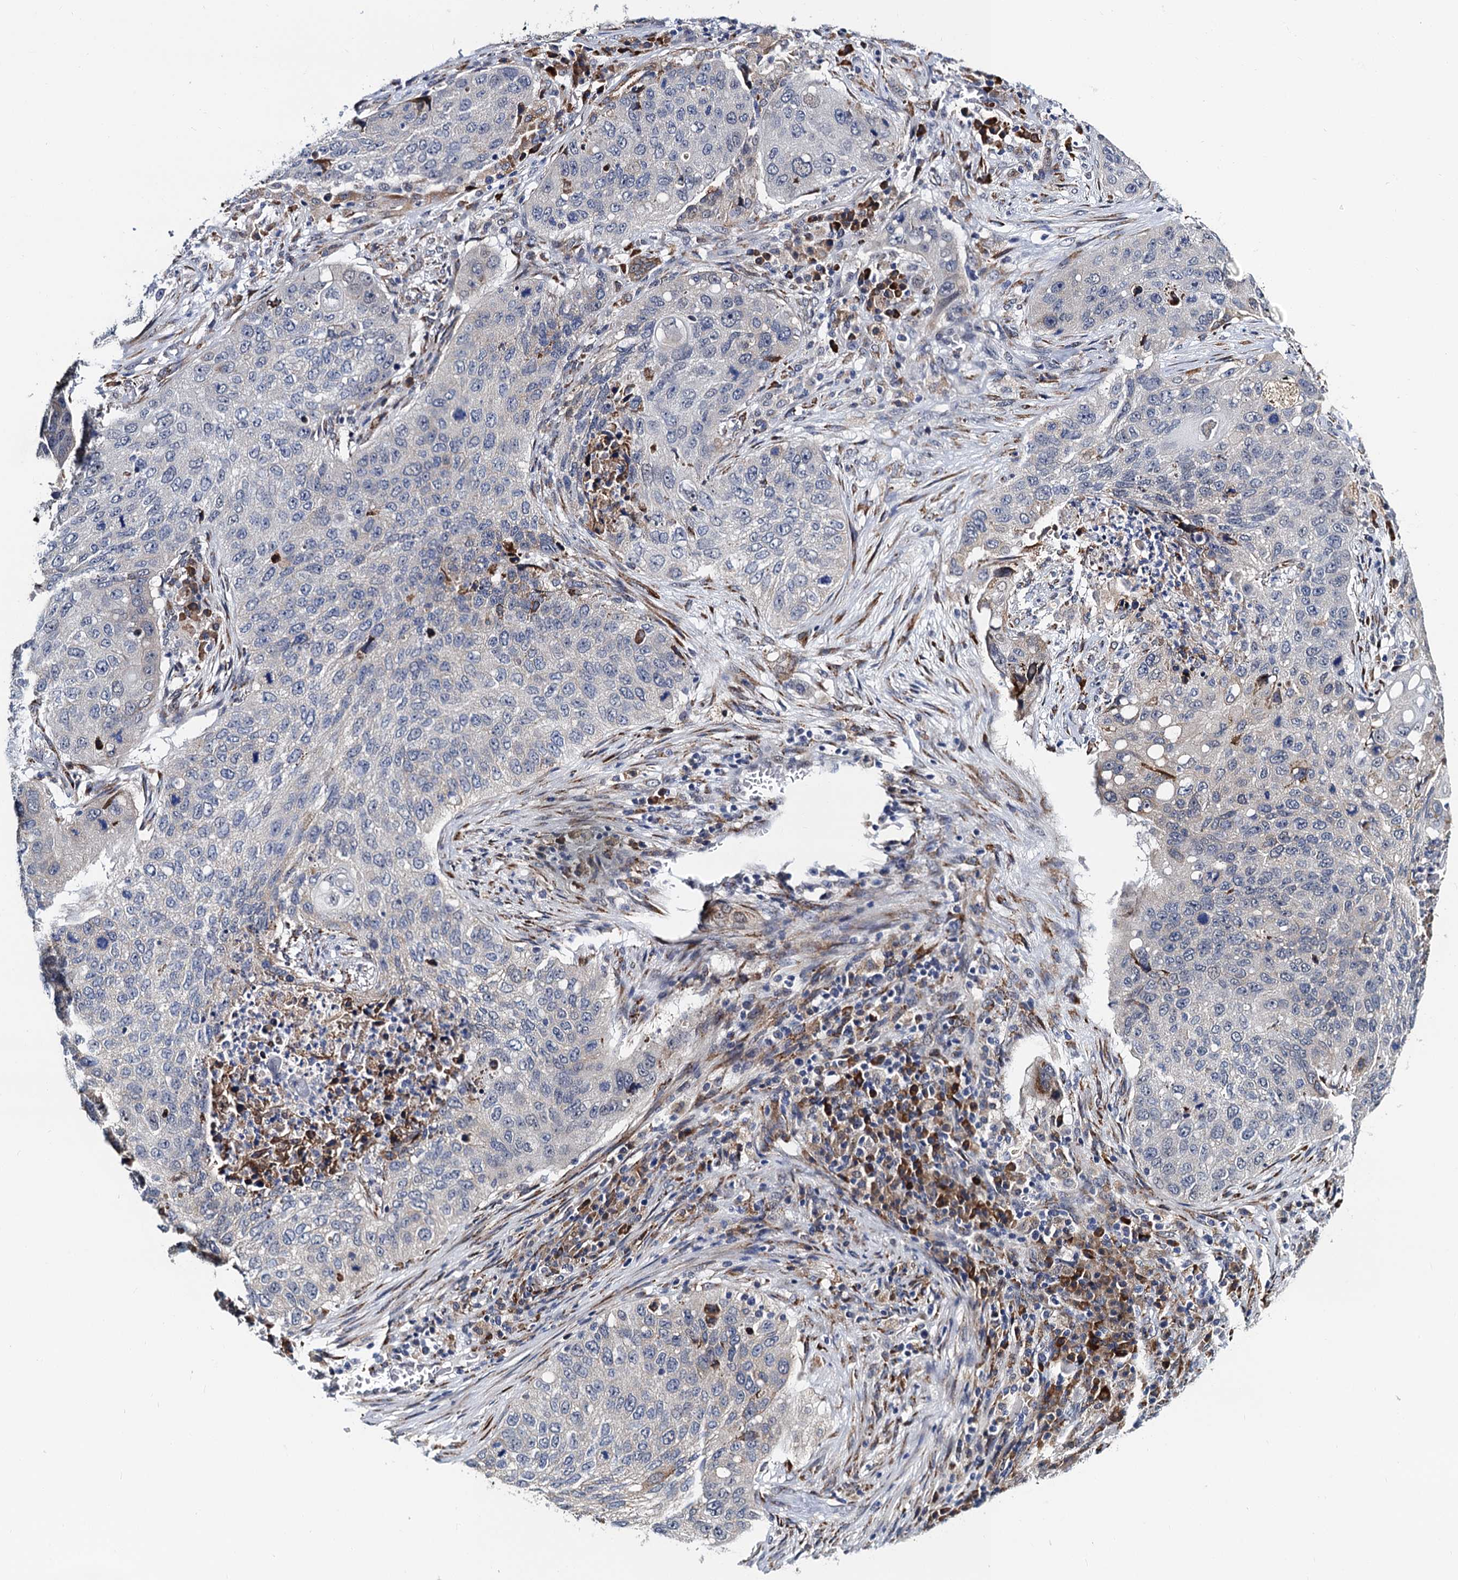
{"staining": {"intensity": "negative", "quantity": "none", "location": "none"}, "tissue": "lung cancer", "cell_type": "Tumor cells", "image_type": "cancer", "snomed": [{"axis": "morphology", "description": "Squamous cell carcinoma, NOS"}, {"axis": "topography", "description": "Lung"}], "caption": "IHC photomicrograph of human lung cancer stained for a protein (brown), which displays no positivity in tumor cells.", "gene": "SLC7A10", "patient": {"sex": "female", "age": 63}}